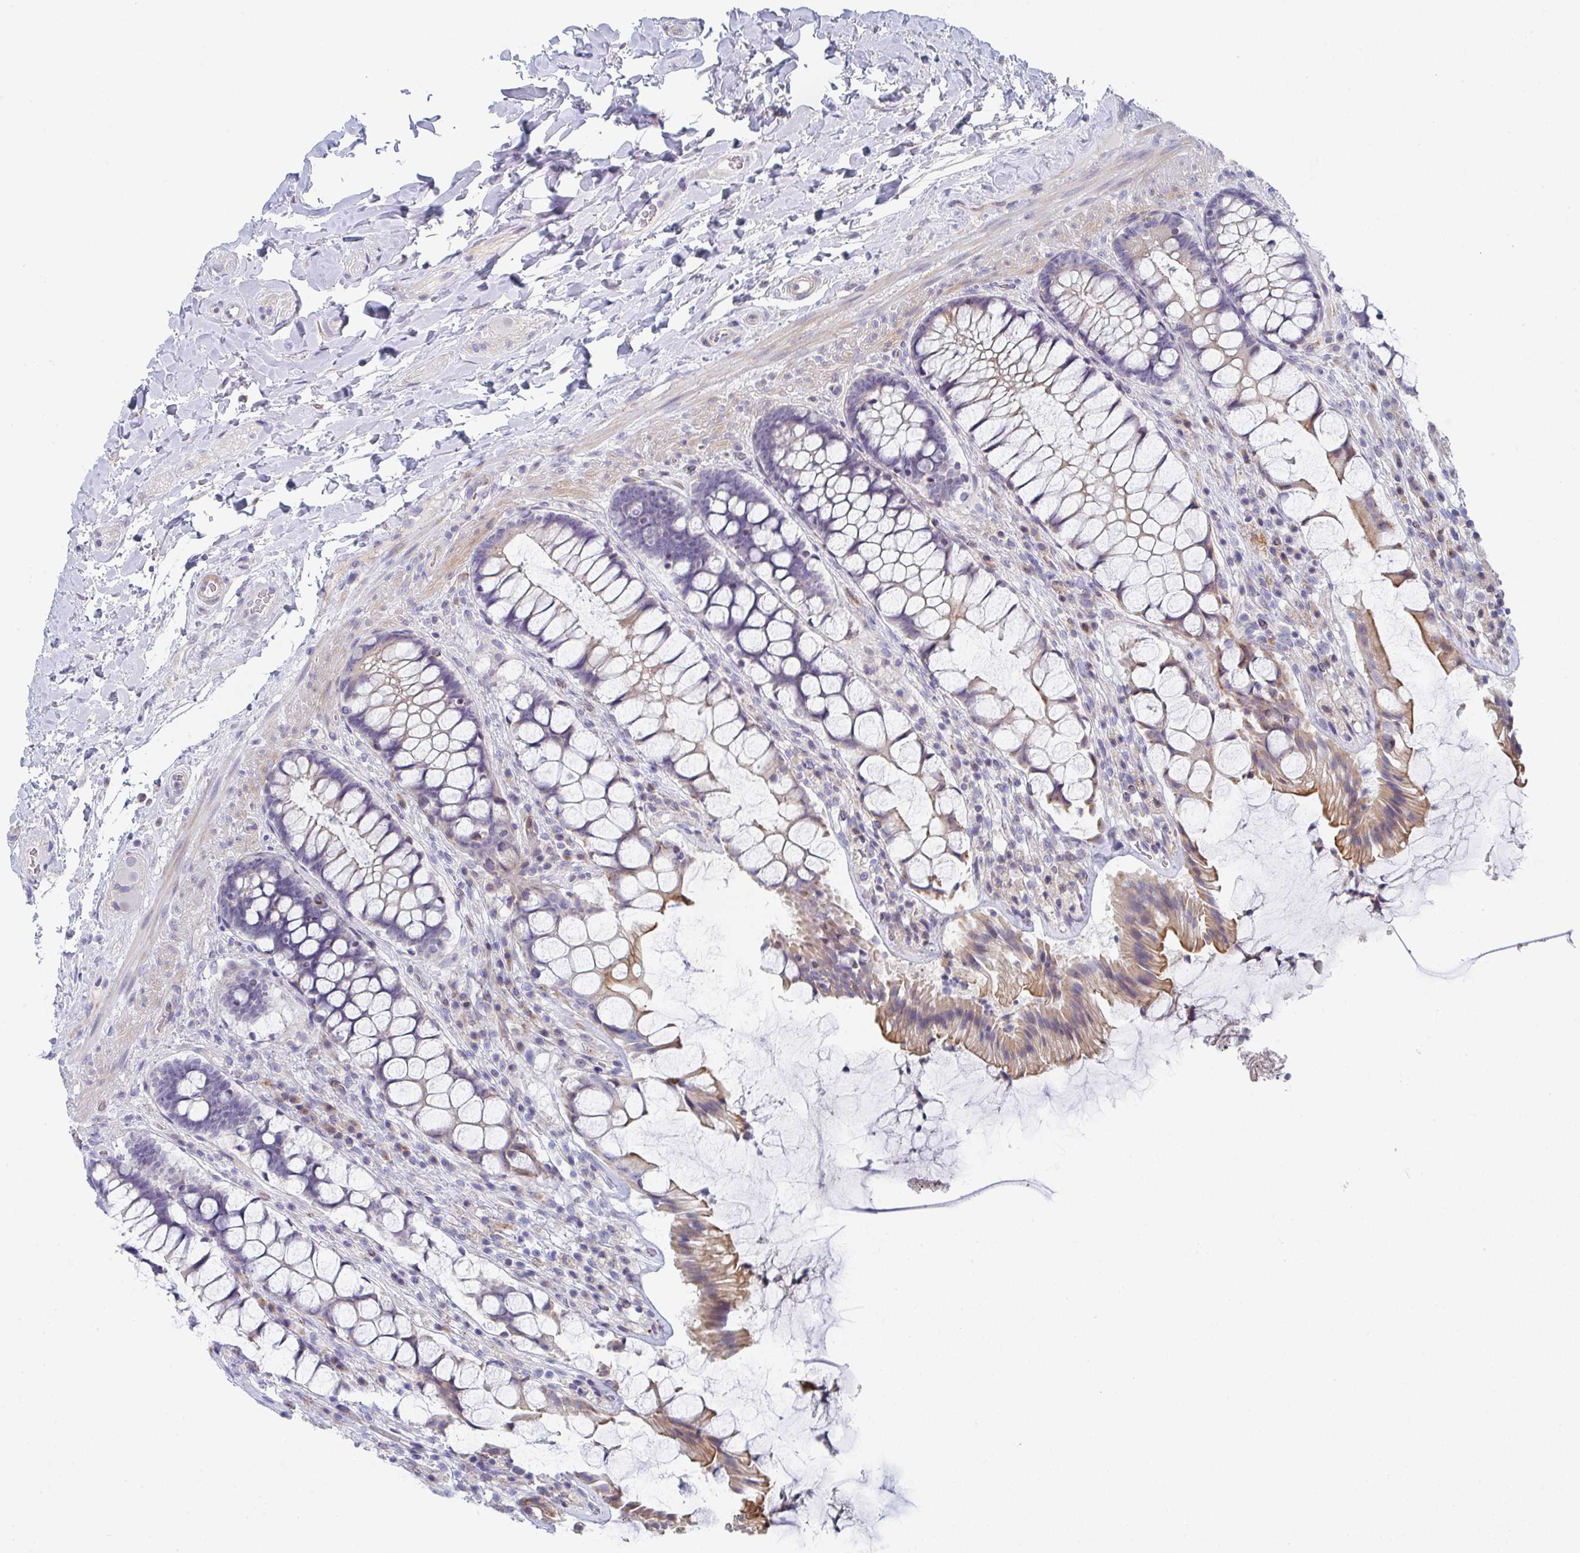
{"staining": {"intensity": "moderate", "quantity": "25%-75%", "location": "cytoplasmic/membranous"}, "tissue": "rectum", "cell_type": "Glandular cells", "image_type": "normal", "snomed": [{"axis": "morphology", "description": "Normal tissue, NOS"}, {"axis": "topography", "description": "Rectum"}], "caption": "Brown immunohistochemical staining in unremarkable human rectum shows moderate cytoplasmic/membranous positivity in about 25%-75% of glandular cells. (IHC, brightfield microscopy, high magnification).", "gene": "KLHL33", "patient": {"sex": "female", "age": 58}}